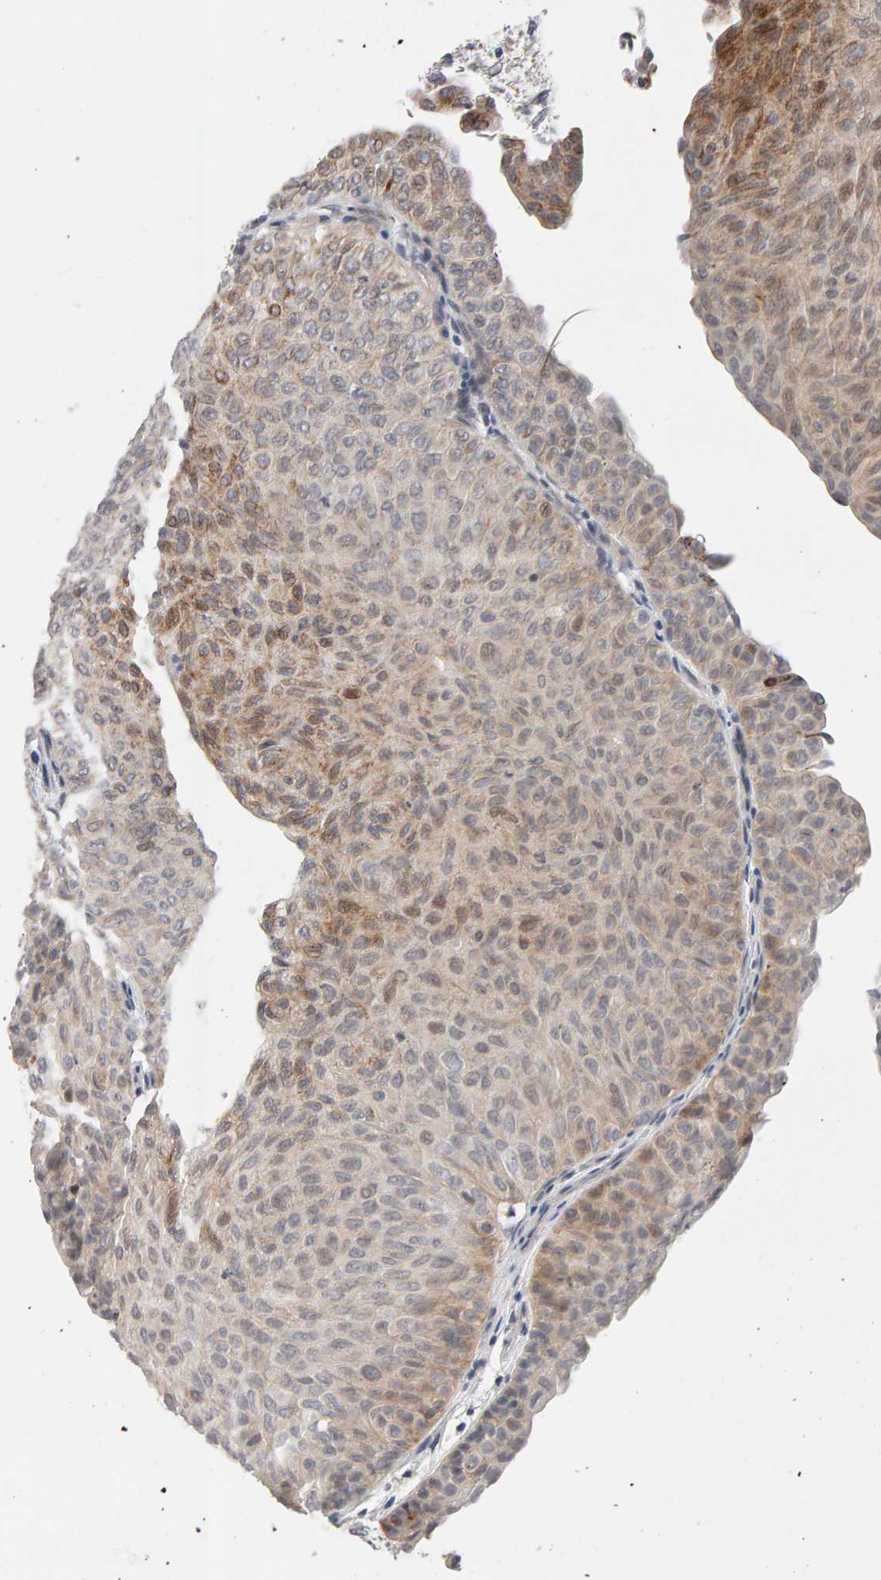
{"staining": {"intensity": "weak", "quantity": ">75%", "location": "cytoplasmic/membranous"}, "tissue": "urothelial cancer", "cell_type": "Tumor cells", "image_type": "cancer", "snomed": [{"axis": "morphology", "description": "Urothelial carcinoma, Low grade"}, {"axis": "topography", "description": "Urinary bladder"}], "caption": "Immunohistochemical staining of urothelial cancer demonstrates weak cytoplasmic/membranous protein positivity in approximately >75% of tumor cells.", "gene": "HNF4A", "patient": {"sex": "male", "age": 78}}